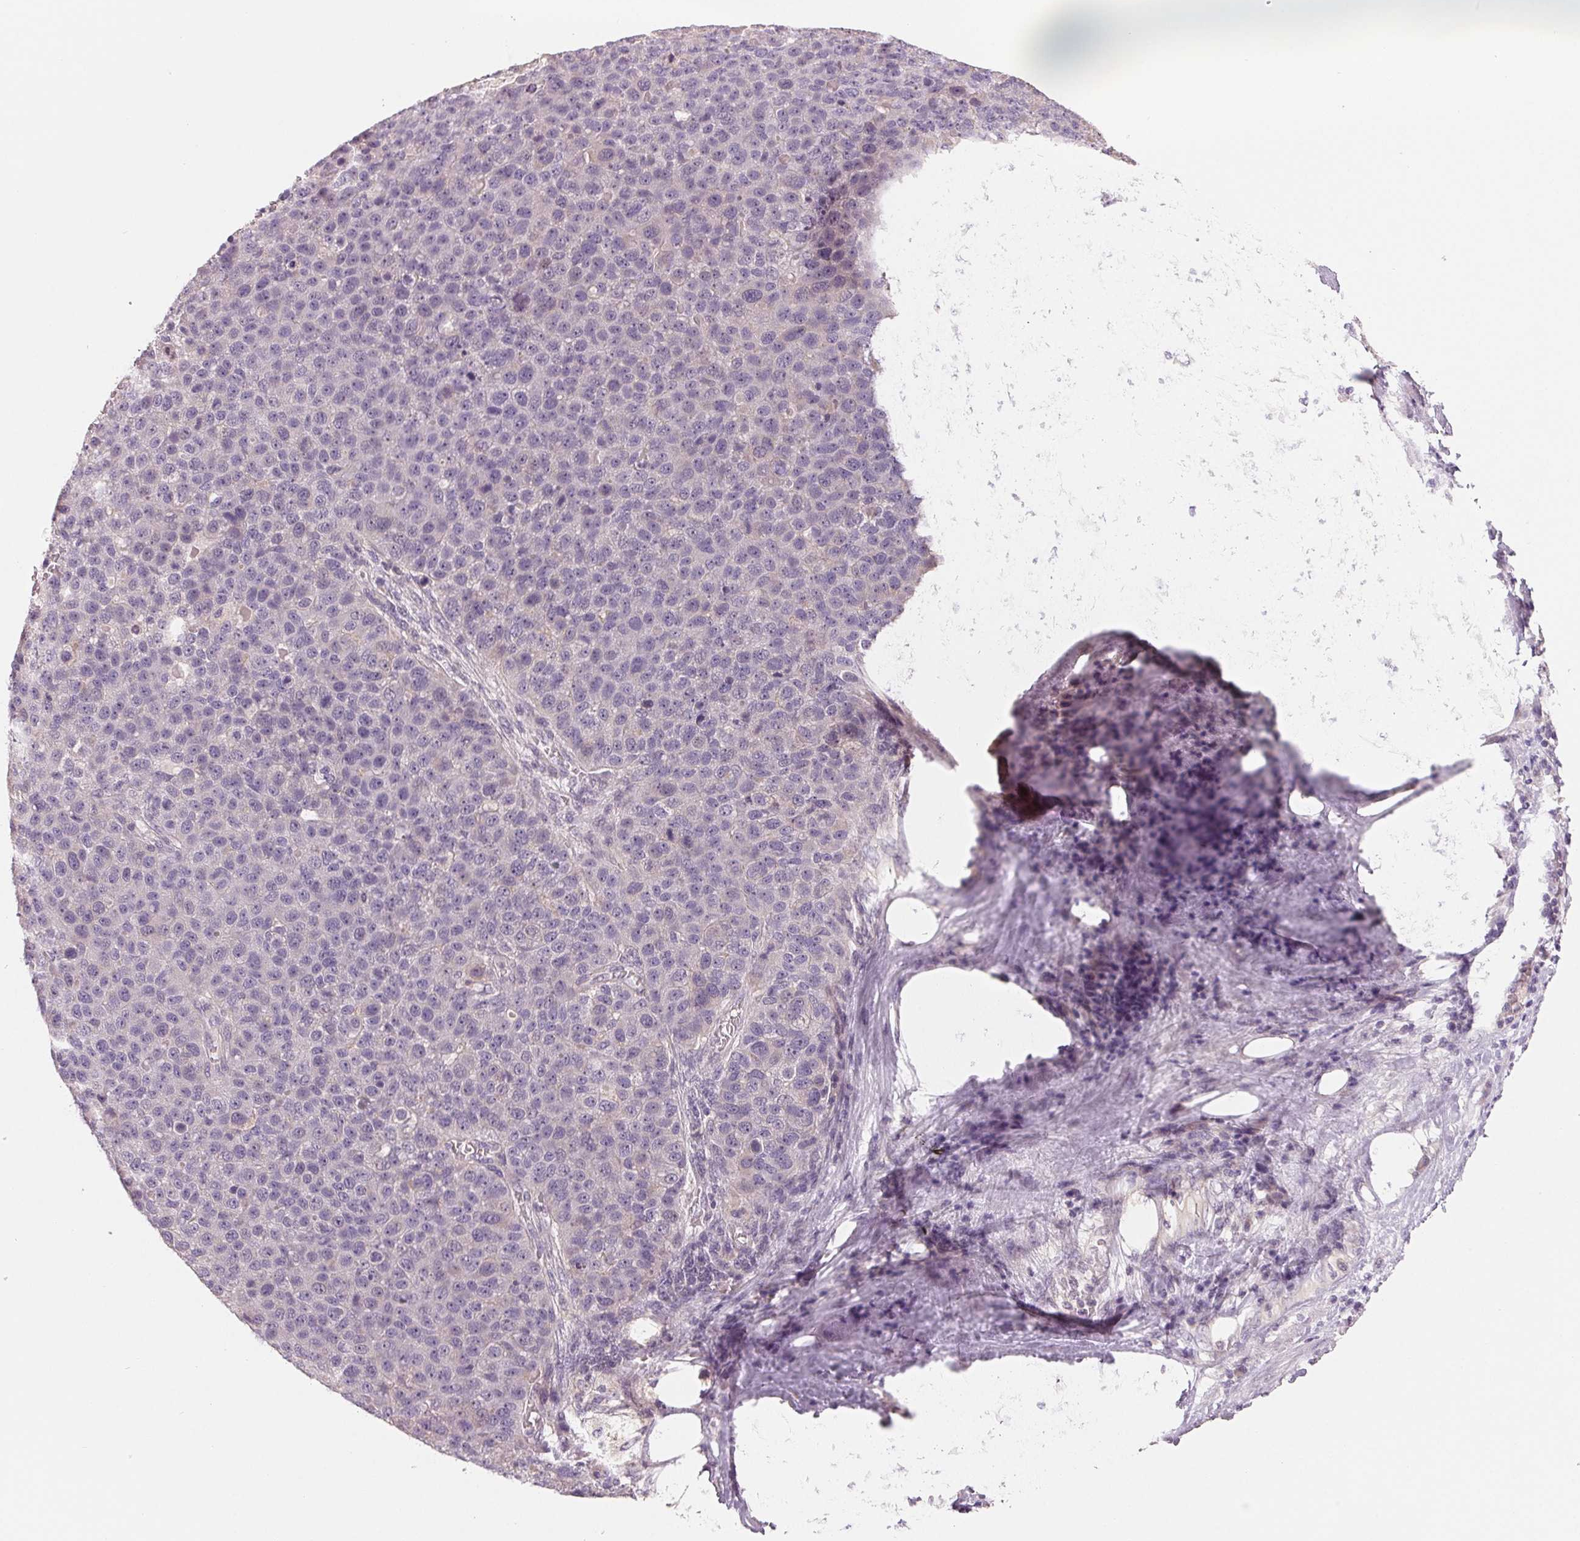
{"staining": {"intensity": "negative", "quantity": "none", "location": "none"}, "tissue": "pancreatic cancer", "cell_type": "Tumor cells", "image_type": "cancer", "snomed": [{"axis": "morphology", "description": "Adenocarcinoma, NOS"}, {"axis": "topography", "description": "Pancreas"}], "caption": "This is a micrograph of IHC staining of pancreatic cancer (adenocarcinoma), which shows no positivity in tumor cells. (Immunohistochemistry (ihc), brightfield microscopy, high magnification).", "gene": "AQP8", "patient": {"sex": "female", "age": 61}}